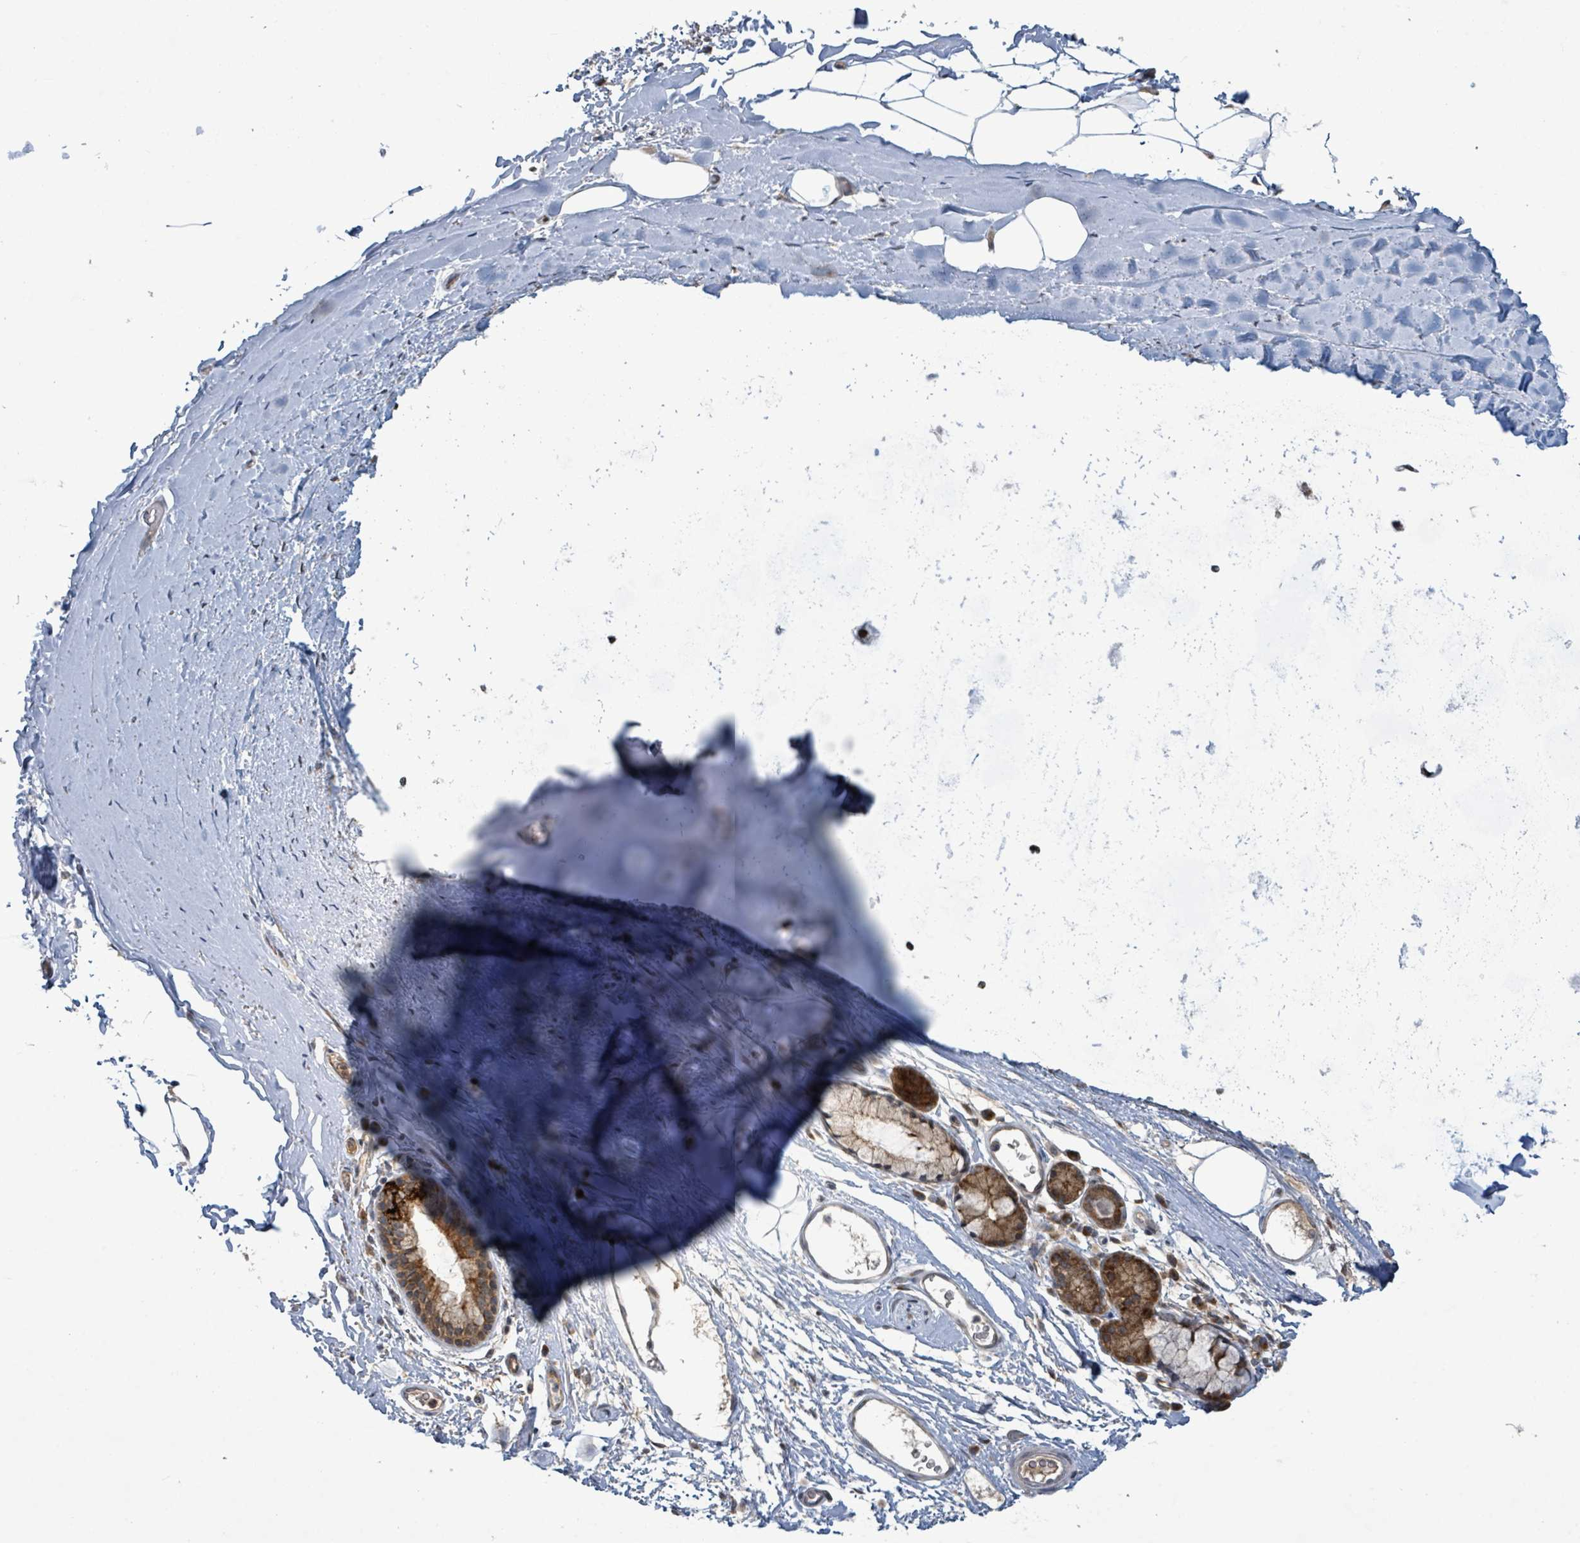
{"staining": {"intensity": "negative", "quantity": "none", "location": "none"}, "tissue": "adipose tissue", "cell_type": "Adipocytes", "image_type": "normal", "snomed": [{"axis": "morphology", "description": "Normal tissue, NOS"}, {"axis": "topography", "description": "Cartilage tissue"}, {"axis": "topography", "description": "Bronchus"}], "caption": "The immunohistochemistry photomicrograph has no significant expression in adipocytes of adipose tissue. Brightfield microscopy of immunohistochemistry (IHC) stained with DAB (3,3'-diaminobenzidine) (brown) and hematoxylin (blue), captured at high magnification.", "gene": "OR51E1", "patient": {"sex": "female", "age": 72}}